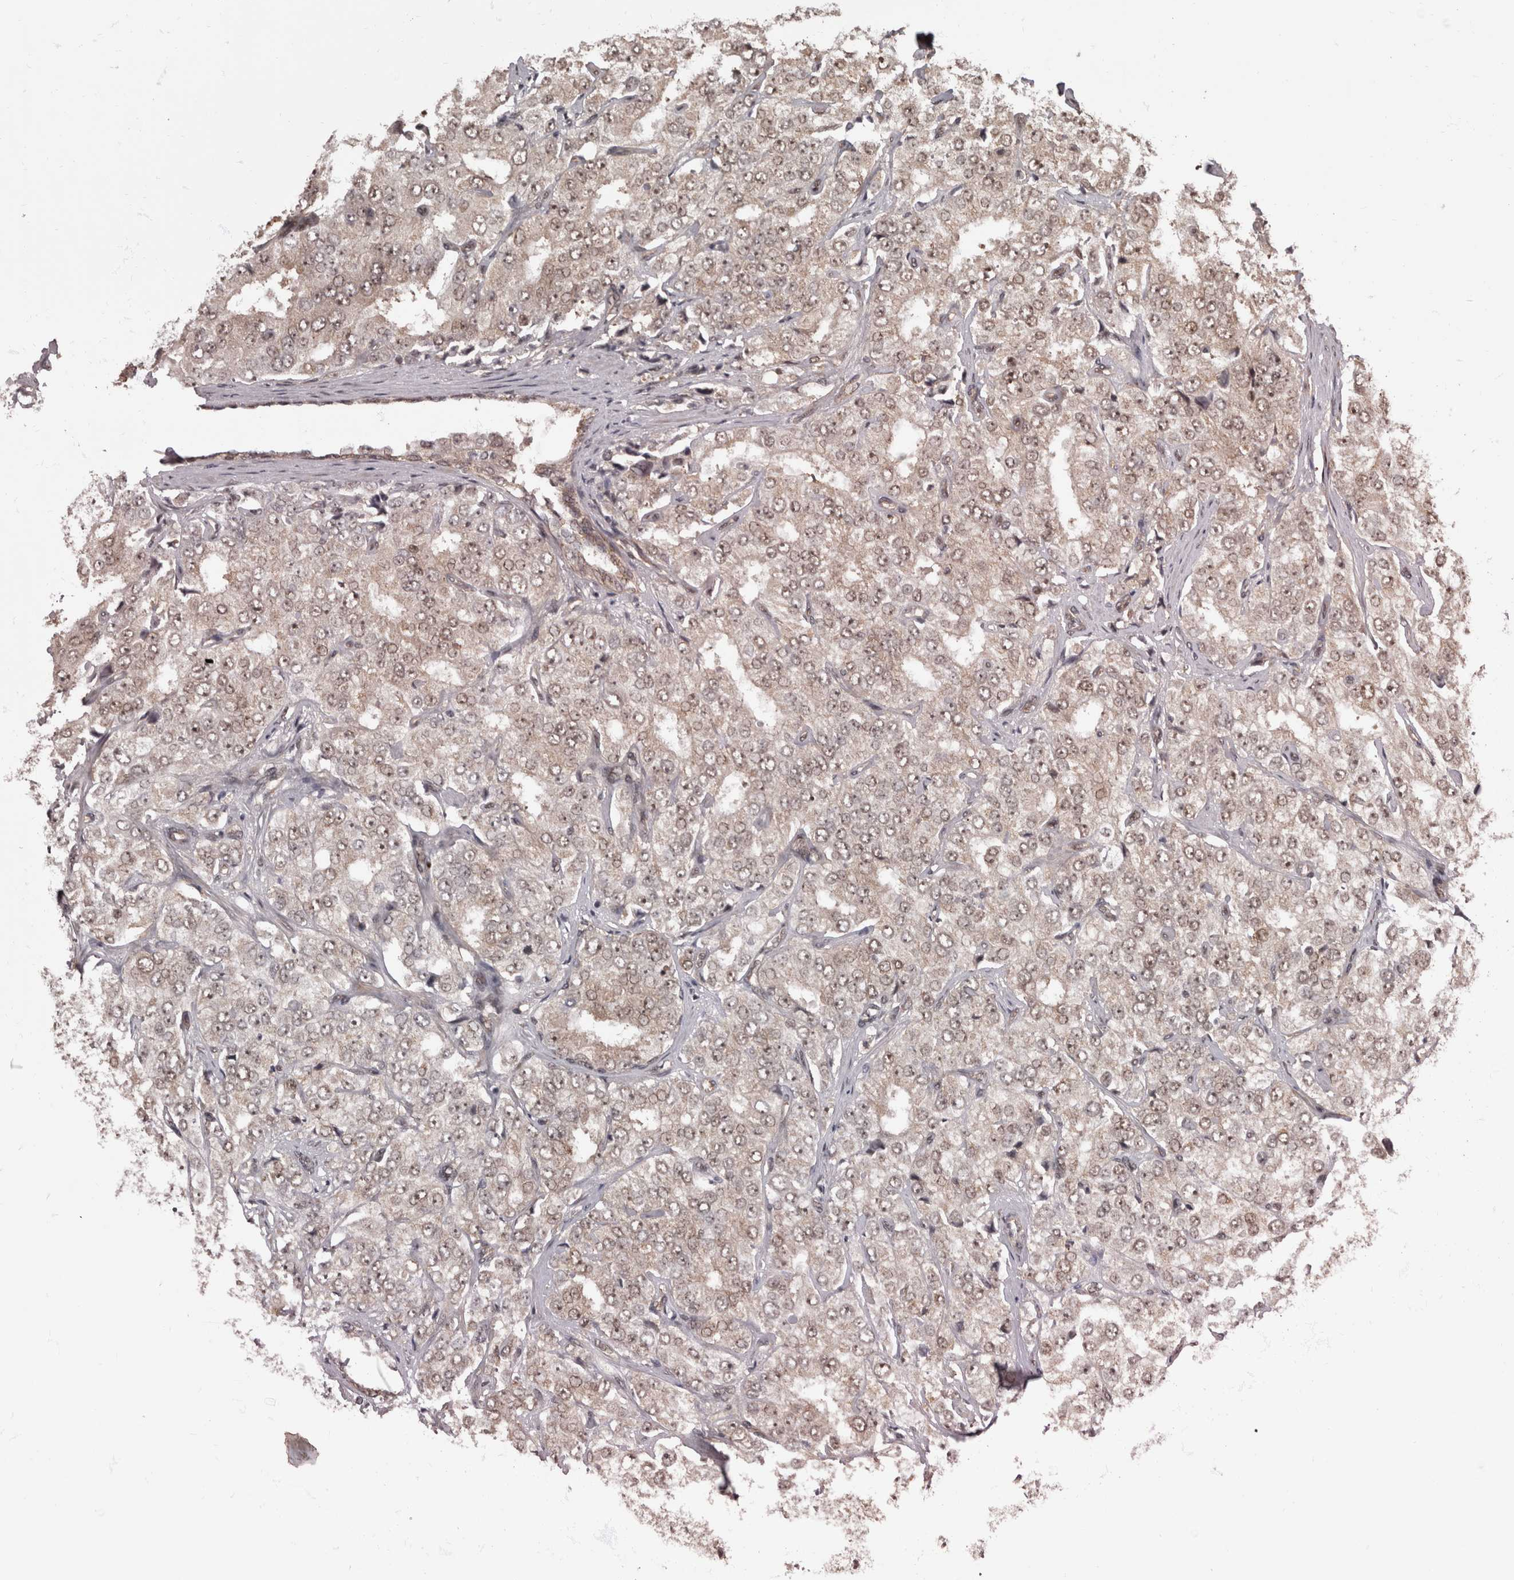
{"staining": {"intensity": "weak", "quantity": "25%-75%", "location": "cytoplasmic/membranous,nuclear"}, "tissue": "prostate cancer", "cell_type": "Tumor cells", "image_type": "cancer", "snomed": [{"axis": "morphology", "description": "Adenocarcinoma, High grade"}, {"axis": "topography", "description": "Prostate"}], "caption": "Tumor cells reveal weak cytoplasmic/membranous and nuclear positivity in approximately 25%-75% of cells in prostate cancer.", "gene": "AKT3", "patient": {"sex": "male", "age": 58}}